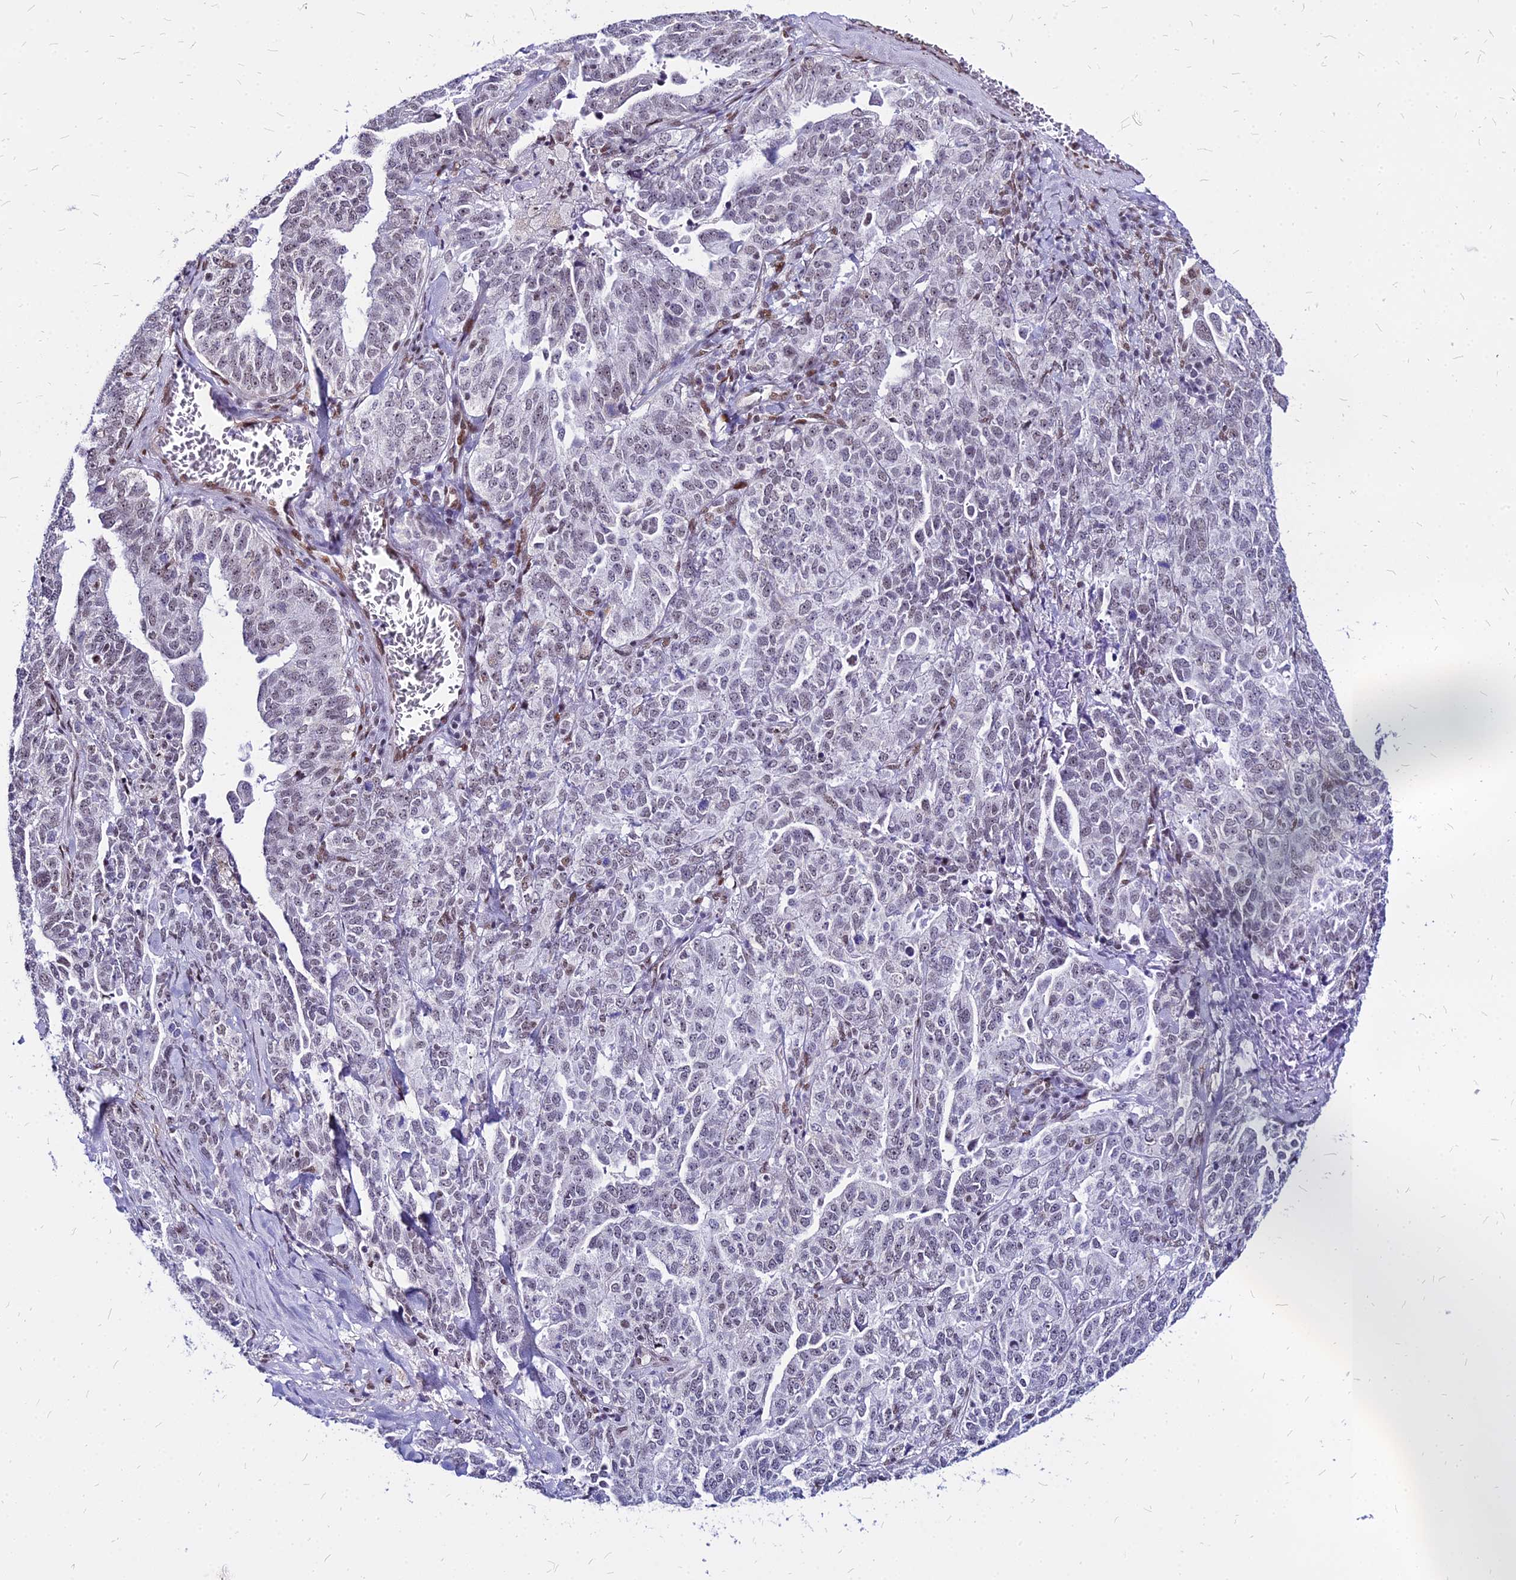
{"staining": {"intensity": "moderate", "quantity": "<25%", "location": "nuclear"}, "tissue": "ovarian cancer", "cell_type": "Tumor cells", "image_type": "cancer", "snomed": [{"axis": "morphology", "description": "Carcinoma, endometroid"}, {"axis": "topography", "description": "Ovary"}], "caption": "Immunohistochemistry micrograph of neoplastic tissue: endometroid carcinoma (ovarian) stained using immunohistochemistry (IHC) exhibits low levels of moderate protein expression localized specifically in the nuclear of tumor cells, appearing as a nuclear brown color.", "gene": "FDX2", "patient": {"sex": "female", "age": 62}}